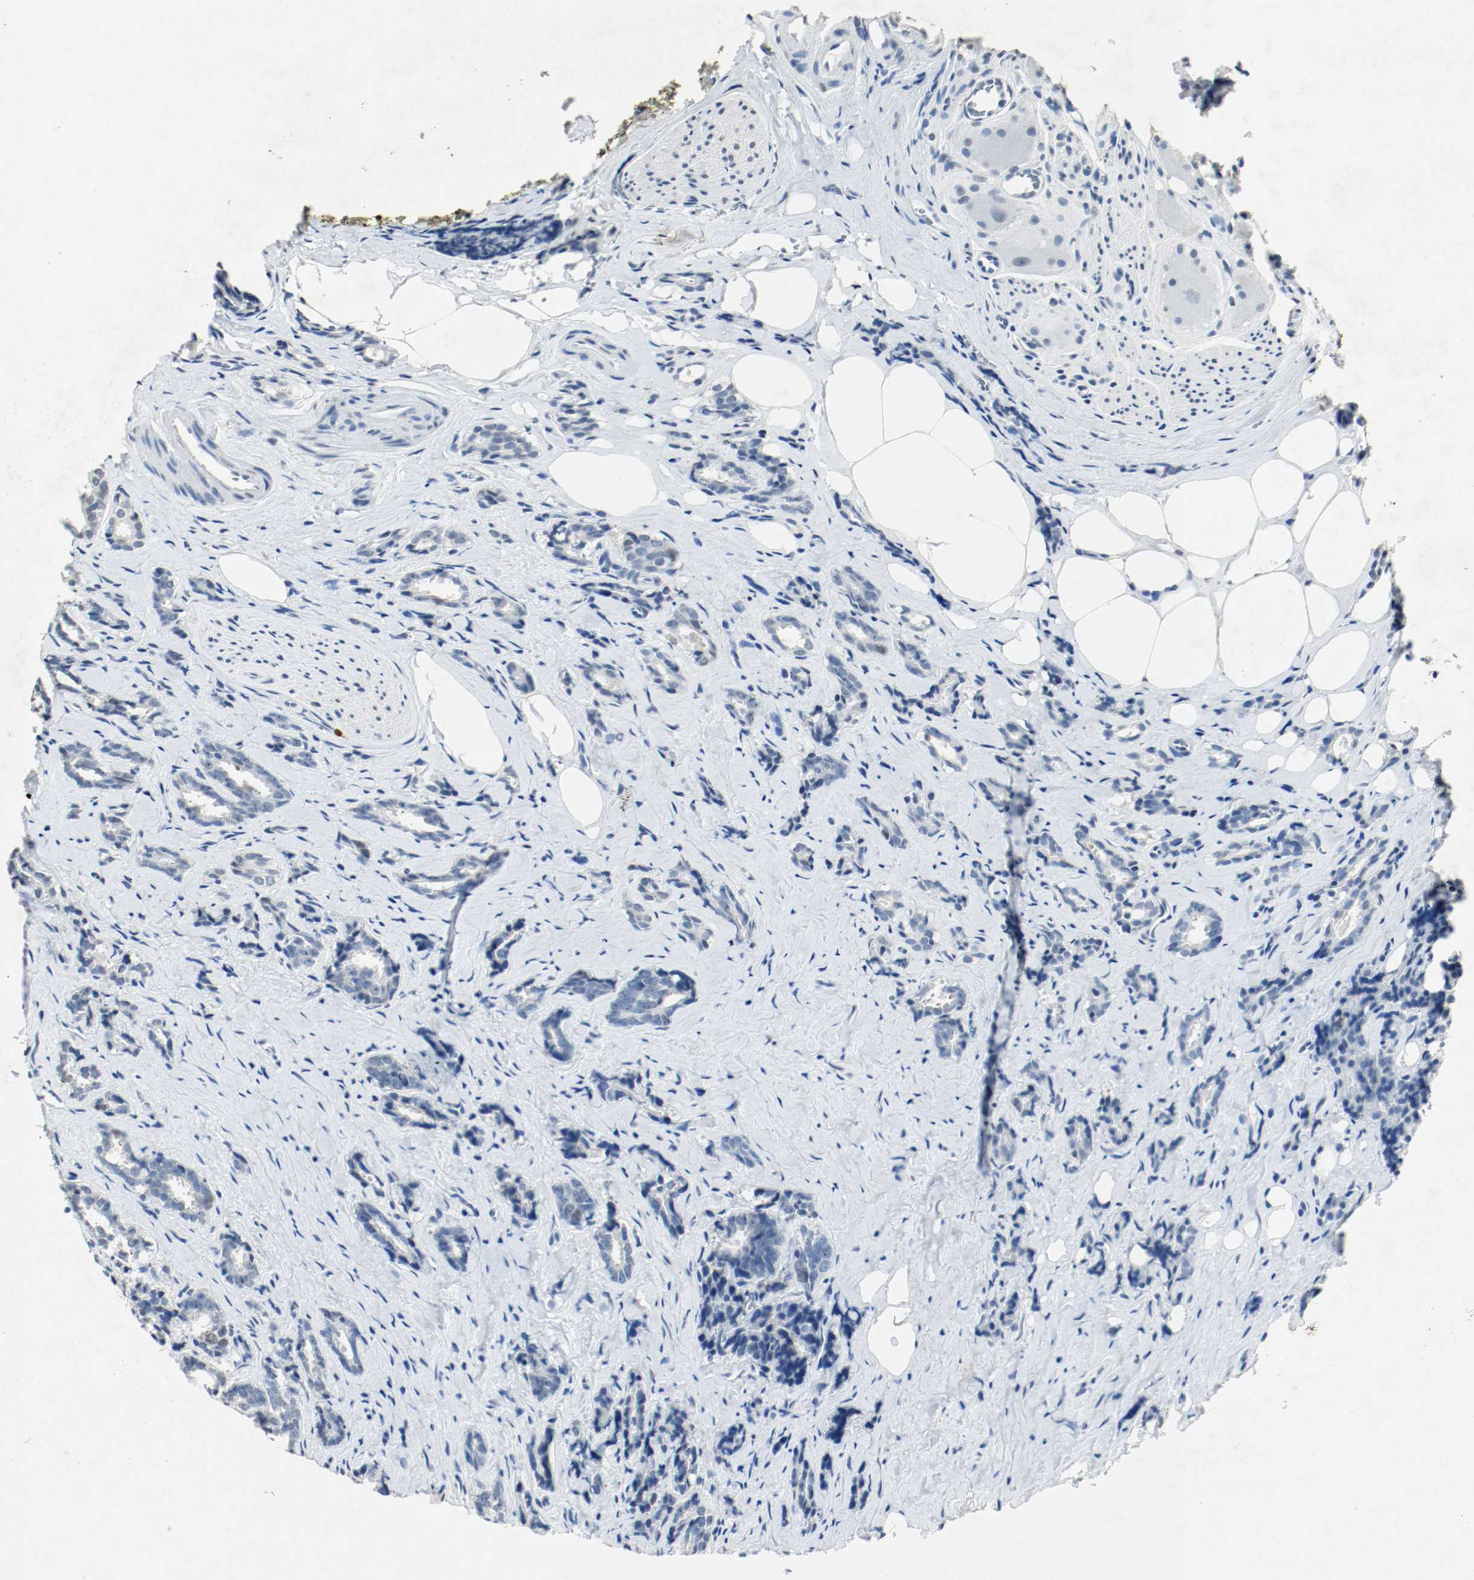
{"staining": {"intensity": "negative", "quantity": "none", "location": "none"}, "tissue": "prostate cancer", "cell_type": "Tumor cells", "image_type": "cancer", "snomed": [{"axis": "morphology", "description": "Adenocarcinoma, High grade"}, {"axis": "topography", "description": "Prostate"}], "caption": "Immunohistochemical staining of prostate high-grade adenocarcinoma shows no significant positivity in tumor cells. The staining is performed using DAB (3,3'-diaminobenzidine) brown chromogen with nuclei counter-stained in using hematoxylin.", "gene": "DNMT1", "patient": {"sex": "male", "age": 67}}